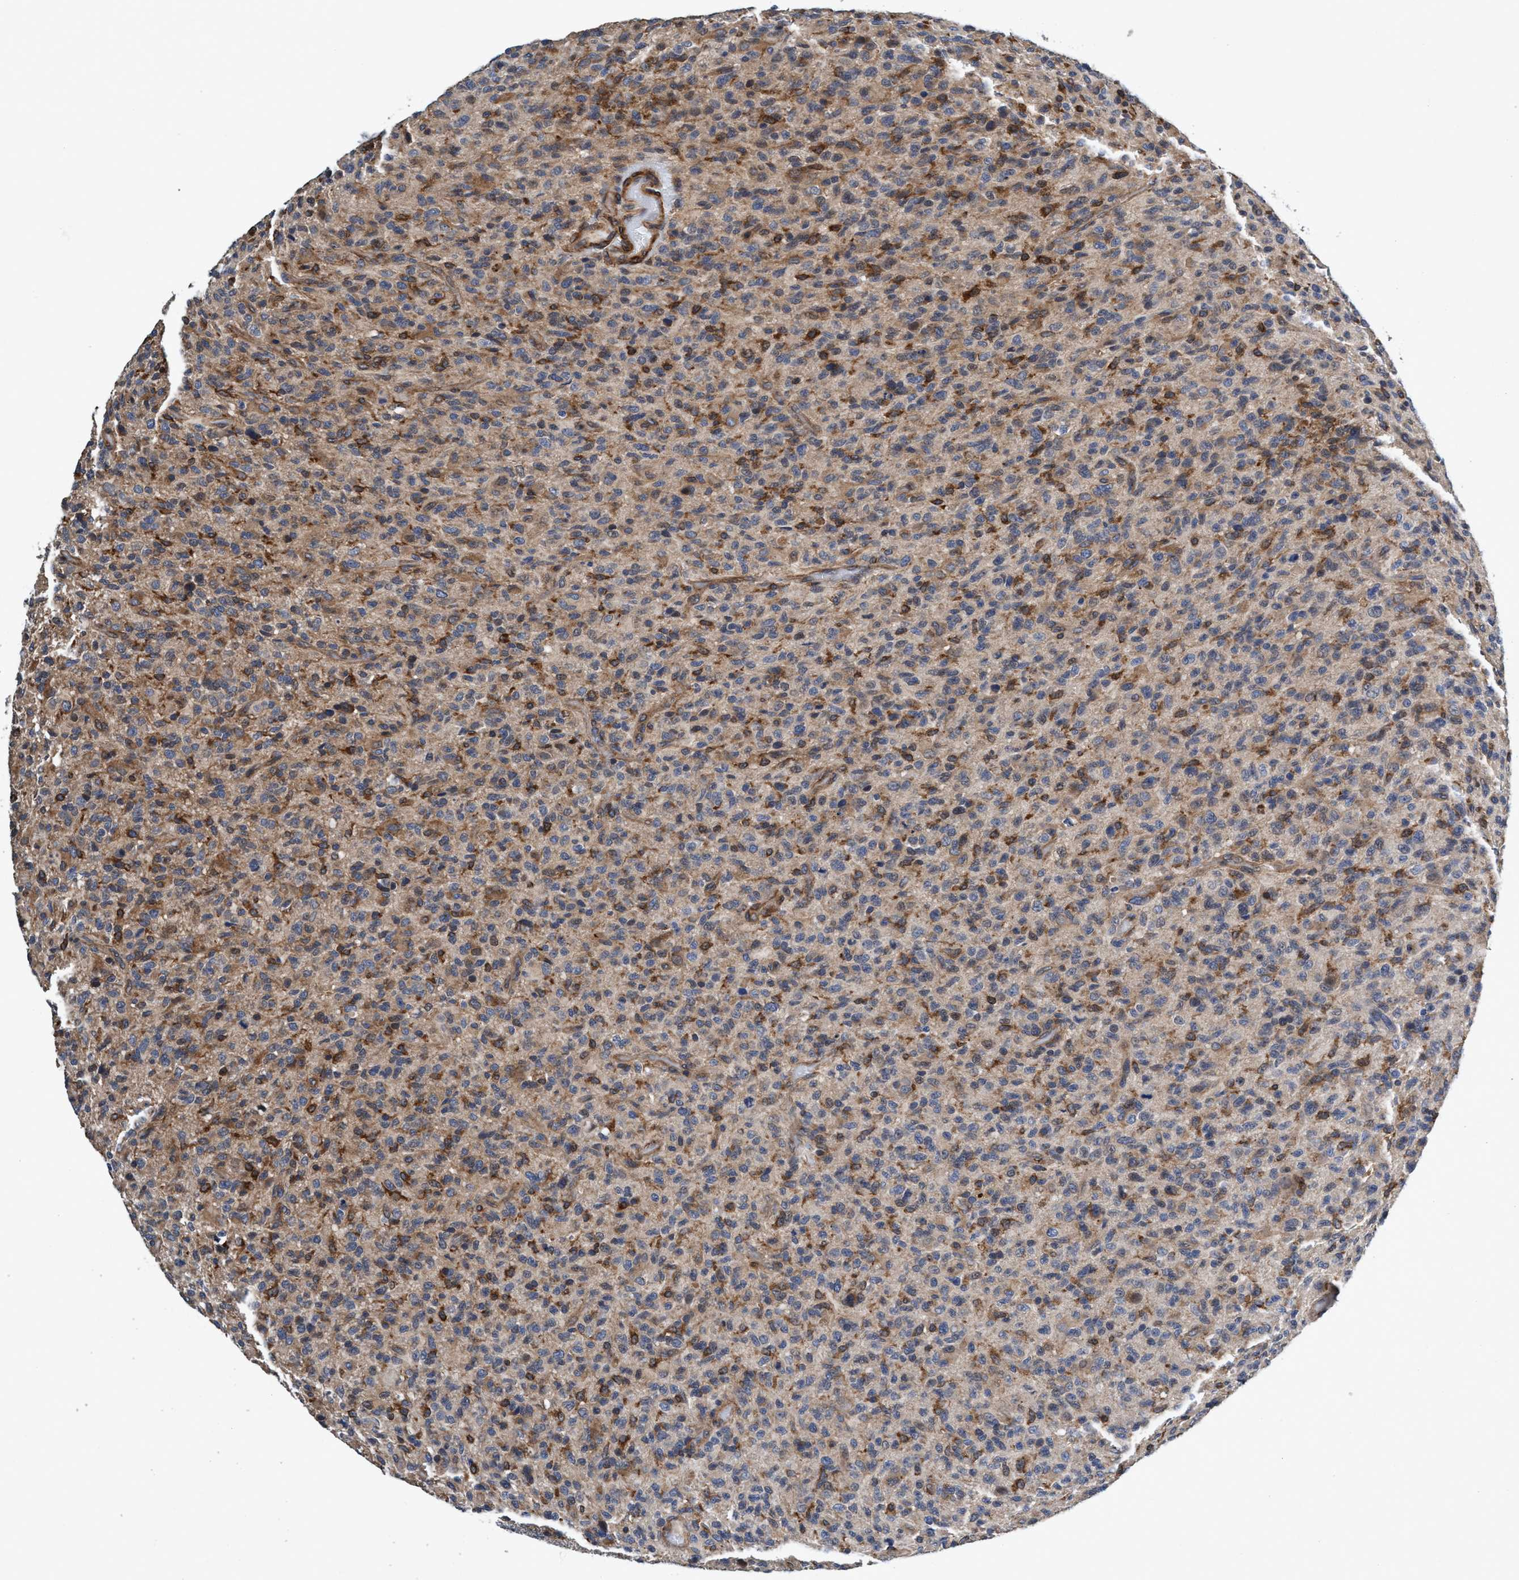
{"staining": {"intensity": "moderate", "quantity": ">75%", "location": "cytoplasmic/membranous"}, "tissue": "glioma", "cell_type": "Tumor cells", "image_type": "cancer", "snomed": [{"axis": "morphology", "description": "Glioma, malignant, High grade"}, {"axis": "topography", "description": "Brain"}], "caption": "This is a micrograph of IHC staining of glioma, which shows moderate staining in the cytoplasmic/membranous of tumor cells.", "gene": "CALCOCO2", "patient": {"sex": "male", "age": 71}}